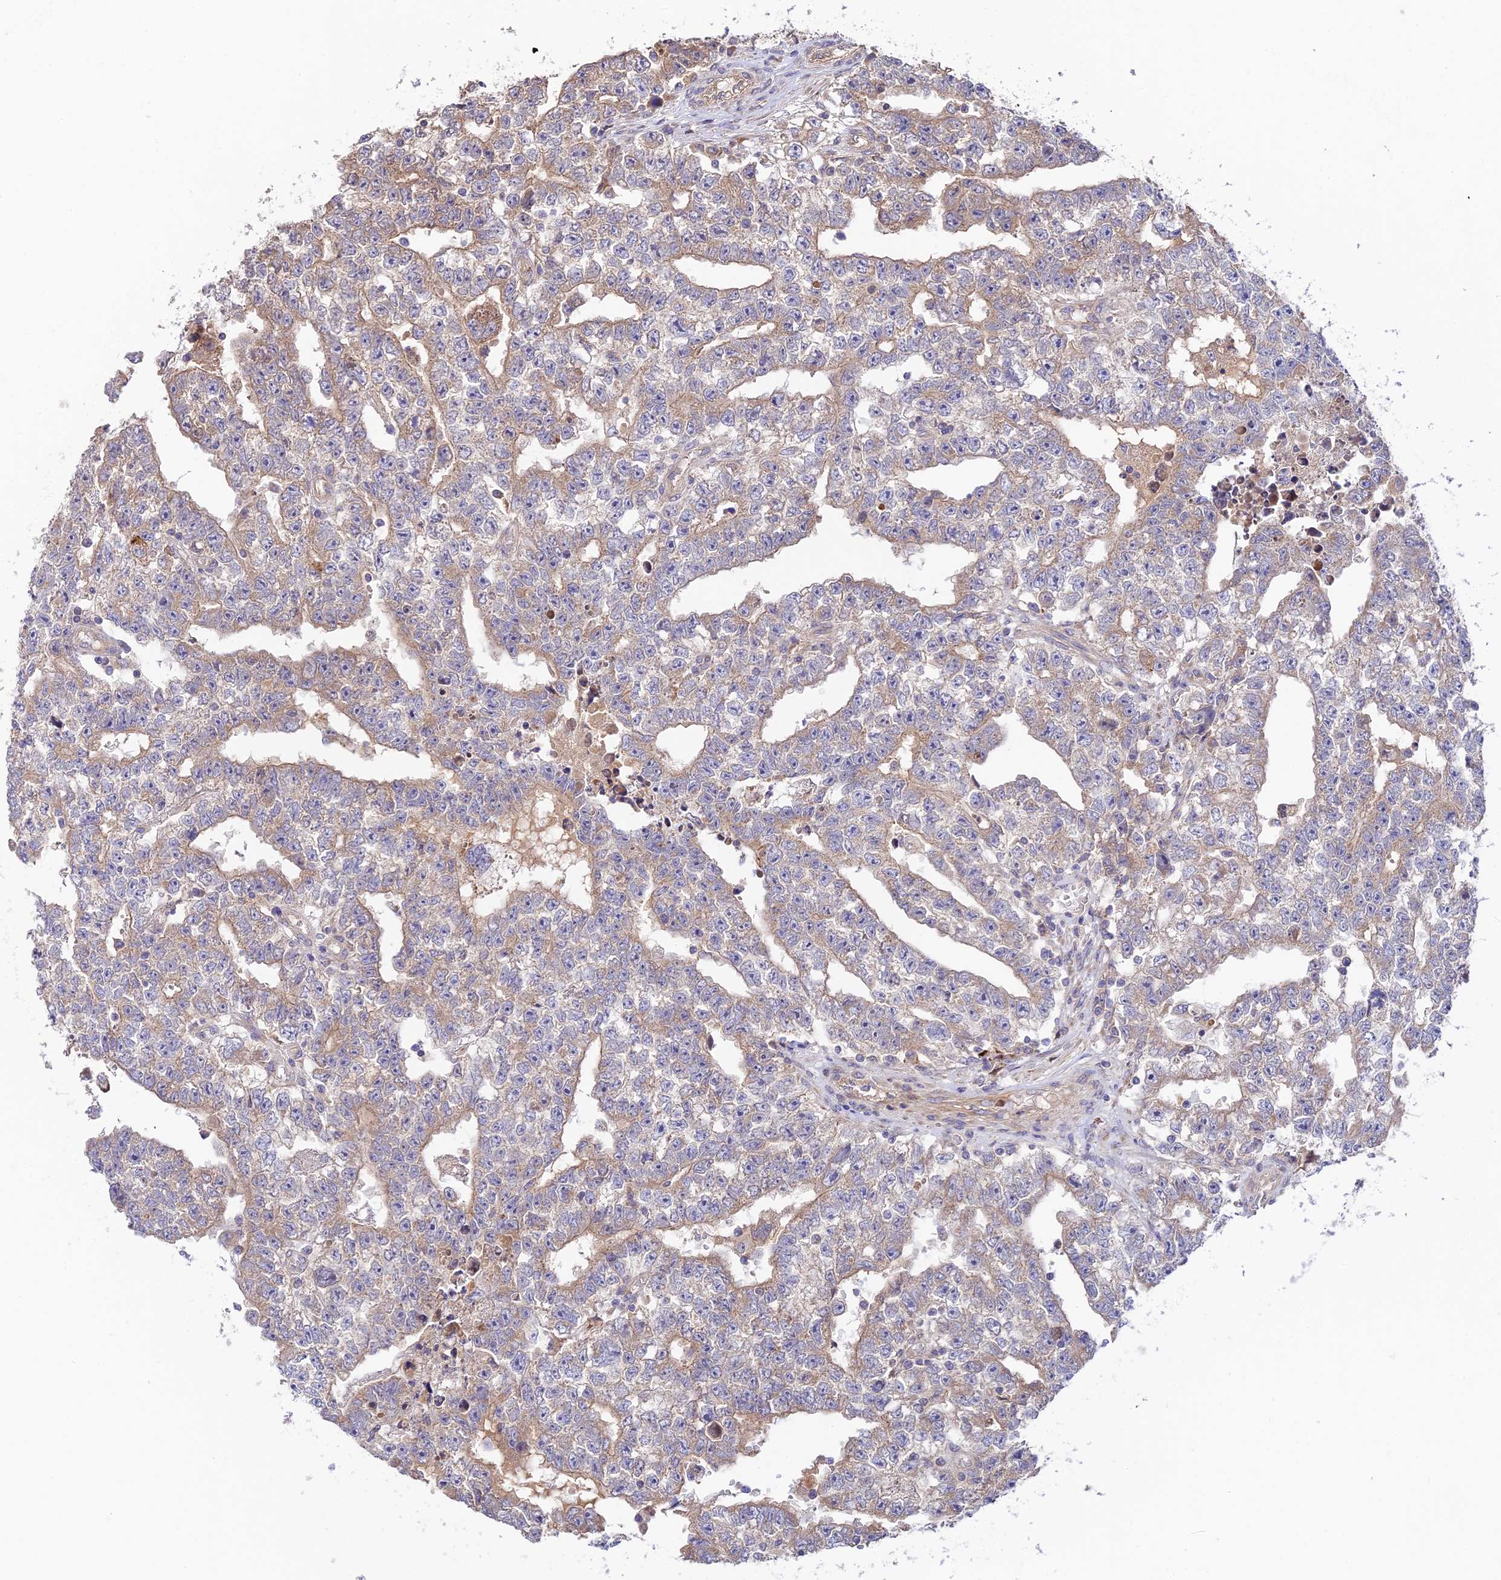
{"staining": {"intensity": "weak", "quantity": "25%-75%", "location": "cytoplasmic/membranous"}, "tissue": "testis cancer", "cell_type": "Tumor cells", "image_type": "cancer", "snomed": [{"axis": "morphology", "description": "Carcinoma, Embryonal, NOS"}, {"axis": "topography", "description": "Testis"}], "caption": "Testis cancer (embryonal carcinoma) stained with DAB (3,3'-diaminobenzidine) immunohistochemistry (IHC) demonstrates low levels of weak cytoplasmic/membranous positivity in approximately 25%-75% of tumor cells.", "gene": "C3orf20", "patient": {"sex": "male", "age": 25}}